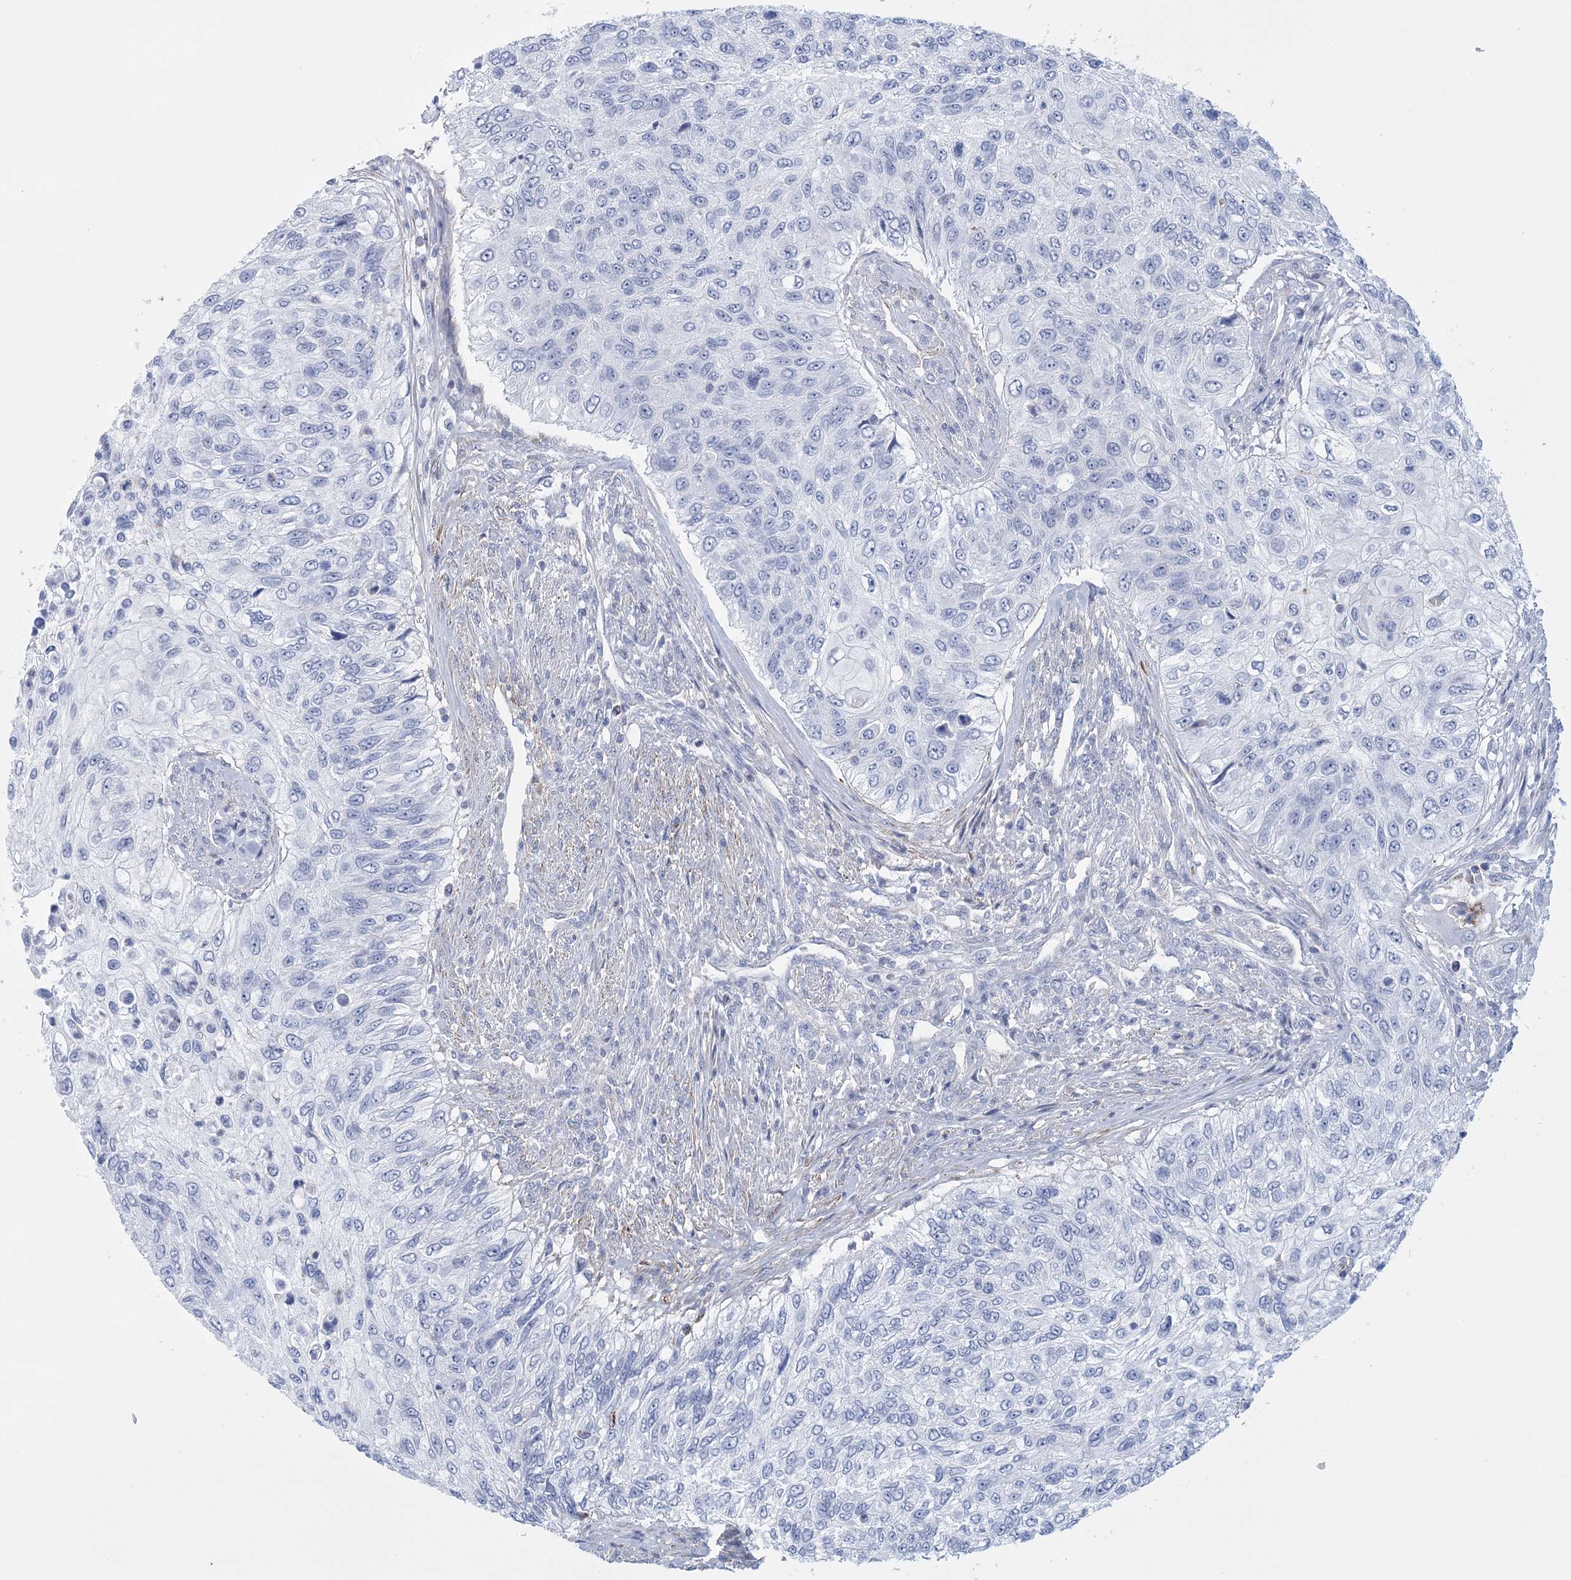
{"staining": {"intensity": "negative", "quantity": "none", "location": "none"}, "tissue": "urothelial cancer", "cell_type": "Tumor cells", "image_type": "cancer", "snomed": [{"axis": "morphology", "description": "Urothelial carcinoma, High grade"}, {"axis": "topography", "description": "Urinary bladder"}], "caption": "Tumor cells show no significant staining in high-grade urothelial carcinoma.", "gene": "C11orf21", "patient": {"sex": "female", "age": 60}}